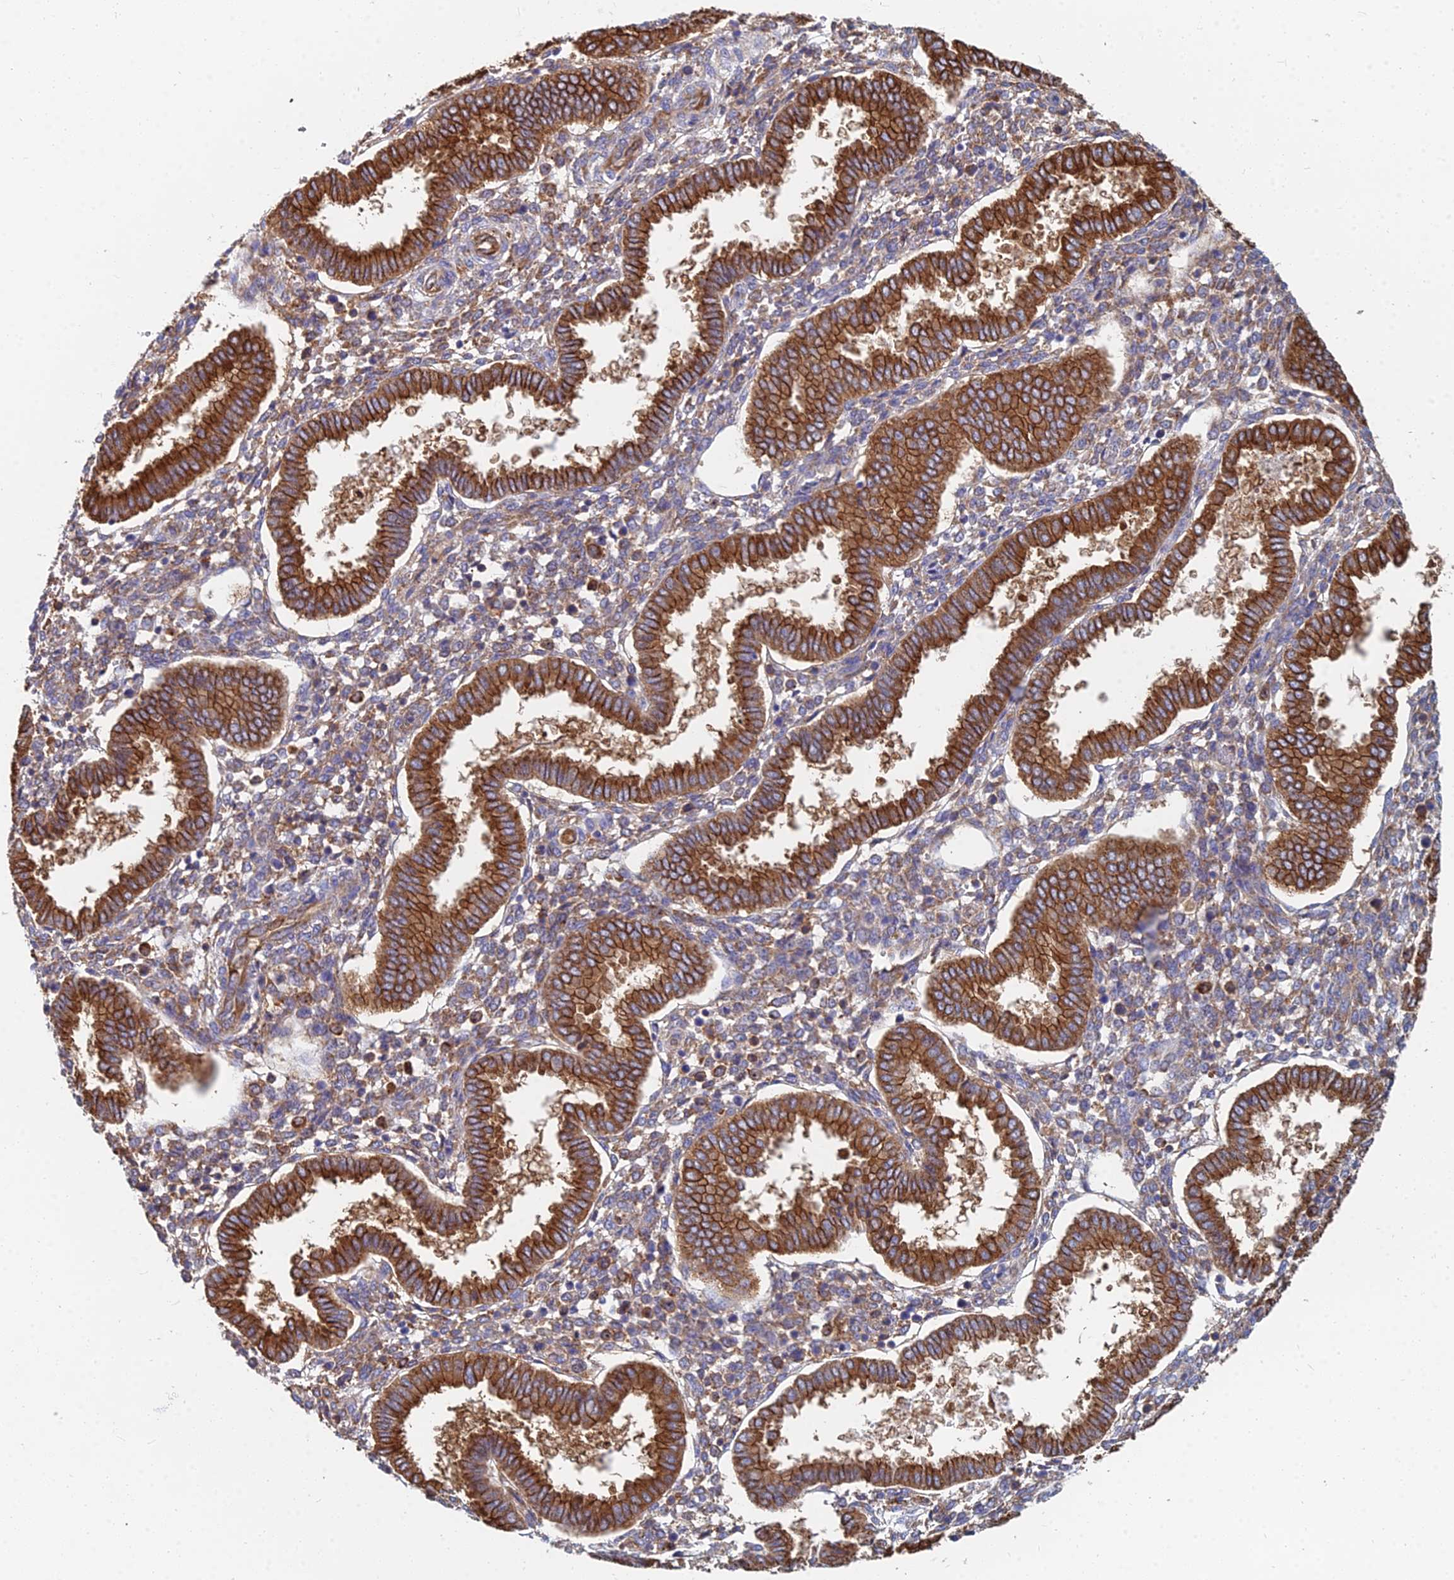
{"staining": {"intensity": "moderate", "quantity": "25%-75%", "location": "cytoplasmic/membranous"}, "tissue": "endometrium", "cell_type": "Cells in endometrial stroma", "image_type": "normal", "snomed": [{"axis": "morphology", "description": "Normal tissue, NOS"}, {"axis": "topography", "description": "Endometrium"}], "caption": "Immunohistochemistry (IHC) of unremarkable endometrium reveals medium levels of moderate cytoplasmic/membranous staining in approximately 25%-75% of cells in endometrial stroma. Nuclei are stained in blue.", "gene": "FFAR3", "patient": {"sex": "female", "age": 24}}